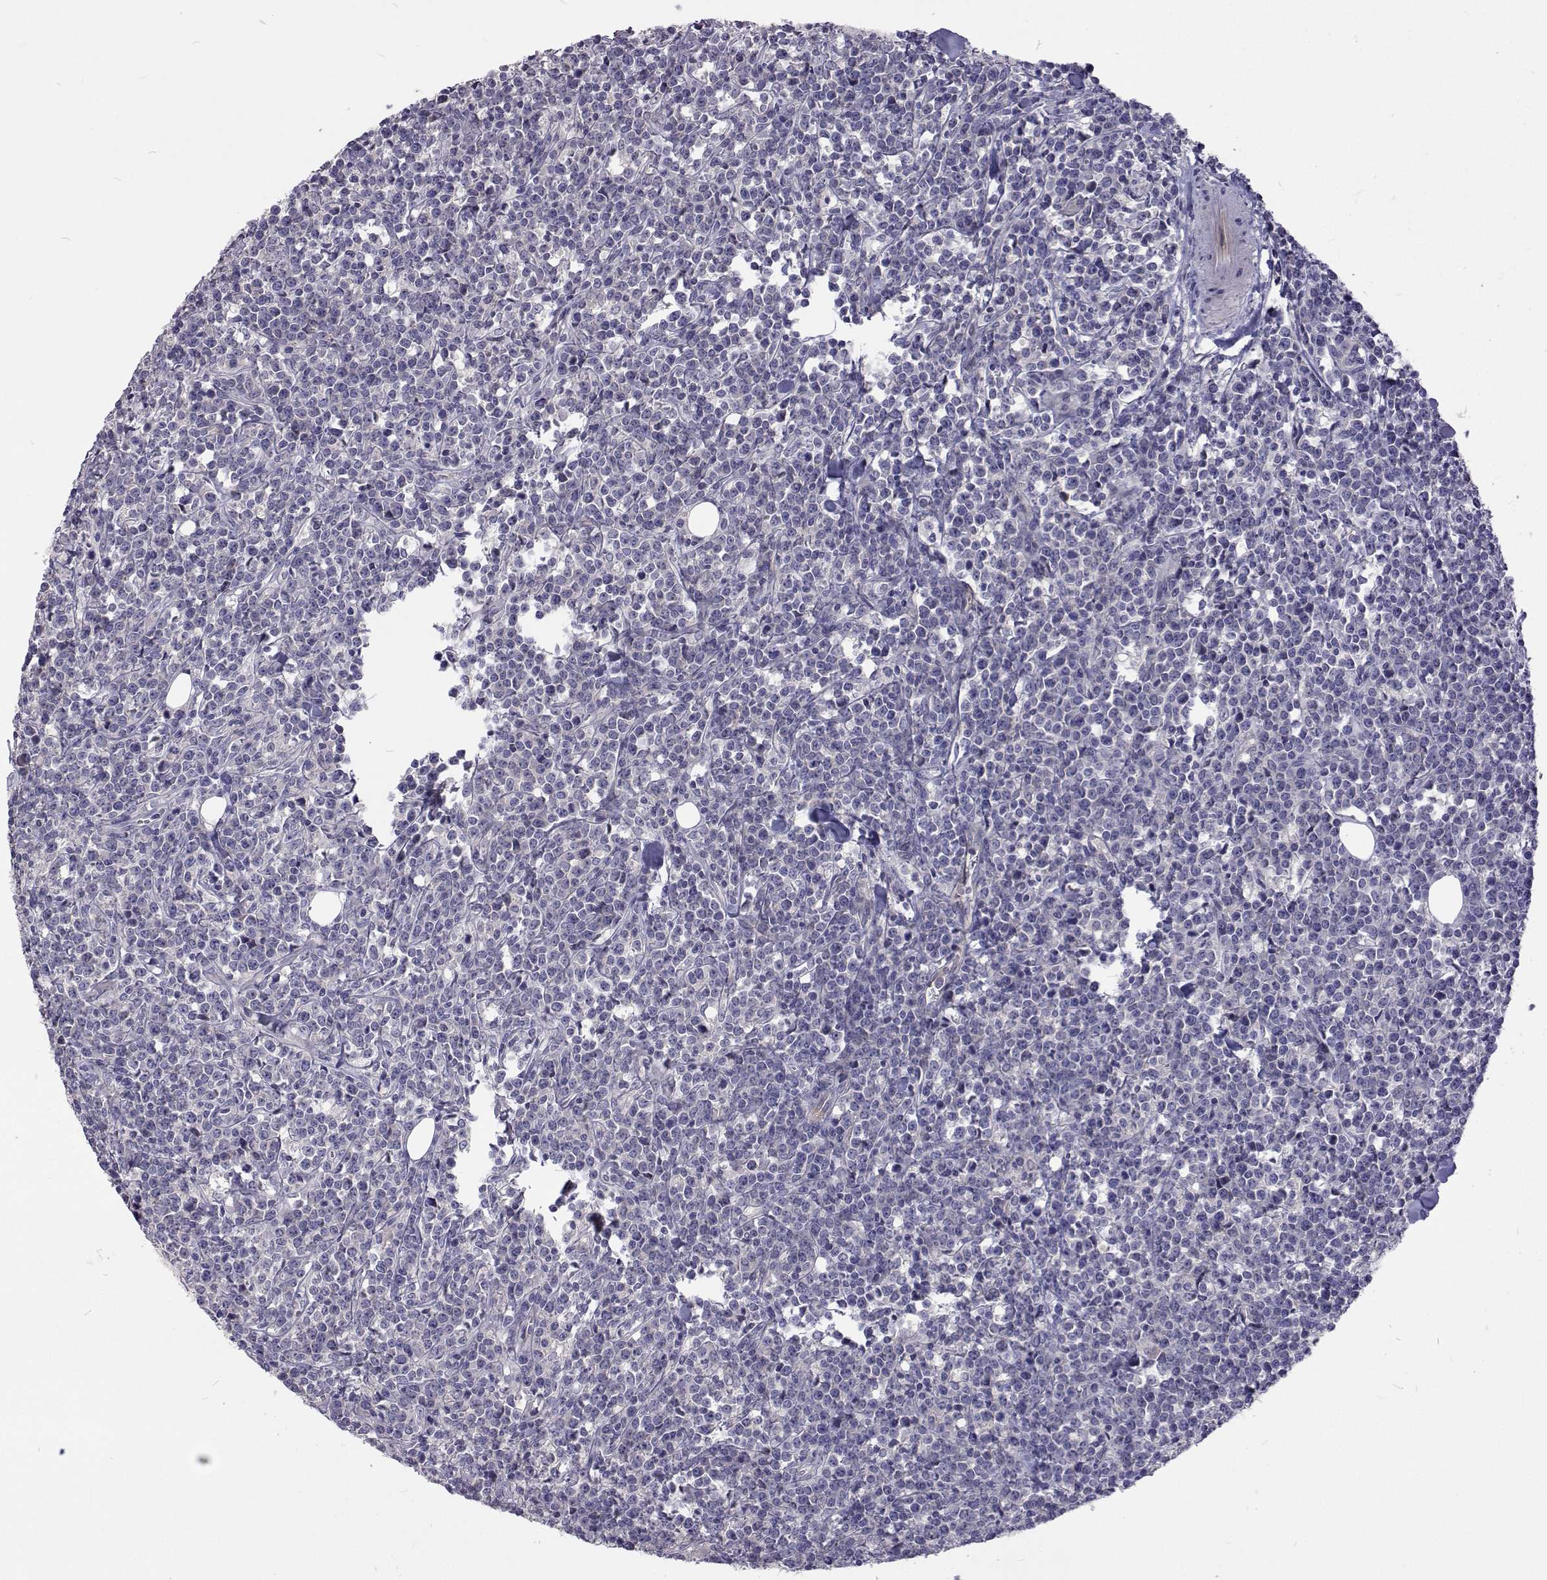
{"staining": {"intensity": "negative", "quantity": "none", "location": "none"}, "tissue": "lymphoma", "cell_type": "Tumor cells", "image_type": "cancer", "snomed": [{"axis": "morphology", "description": "Malignant lymphoma, non-Hodgkin's type, High grade"}, {"axis": "topography", "description": "Small intestine"}], "caption": "Tumor cells show no significant protein positivity in lymphoma.", "gene": "NPR3", "patient": {"sex": "female", "age": 56}}